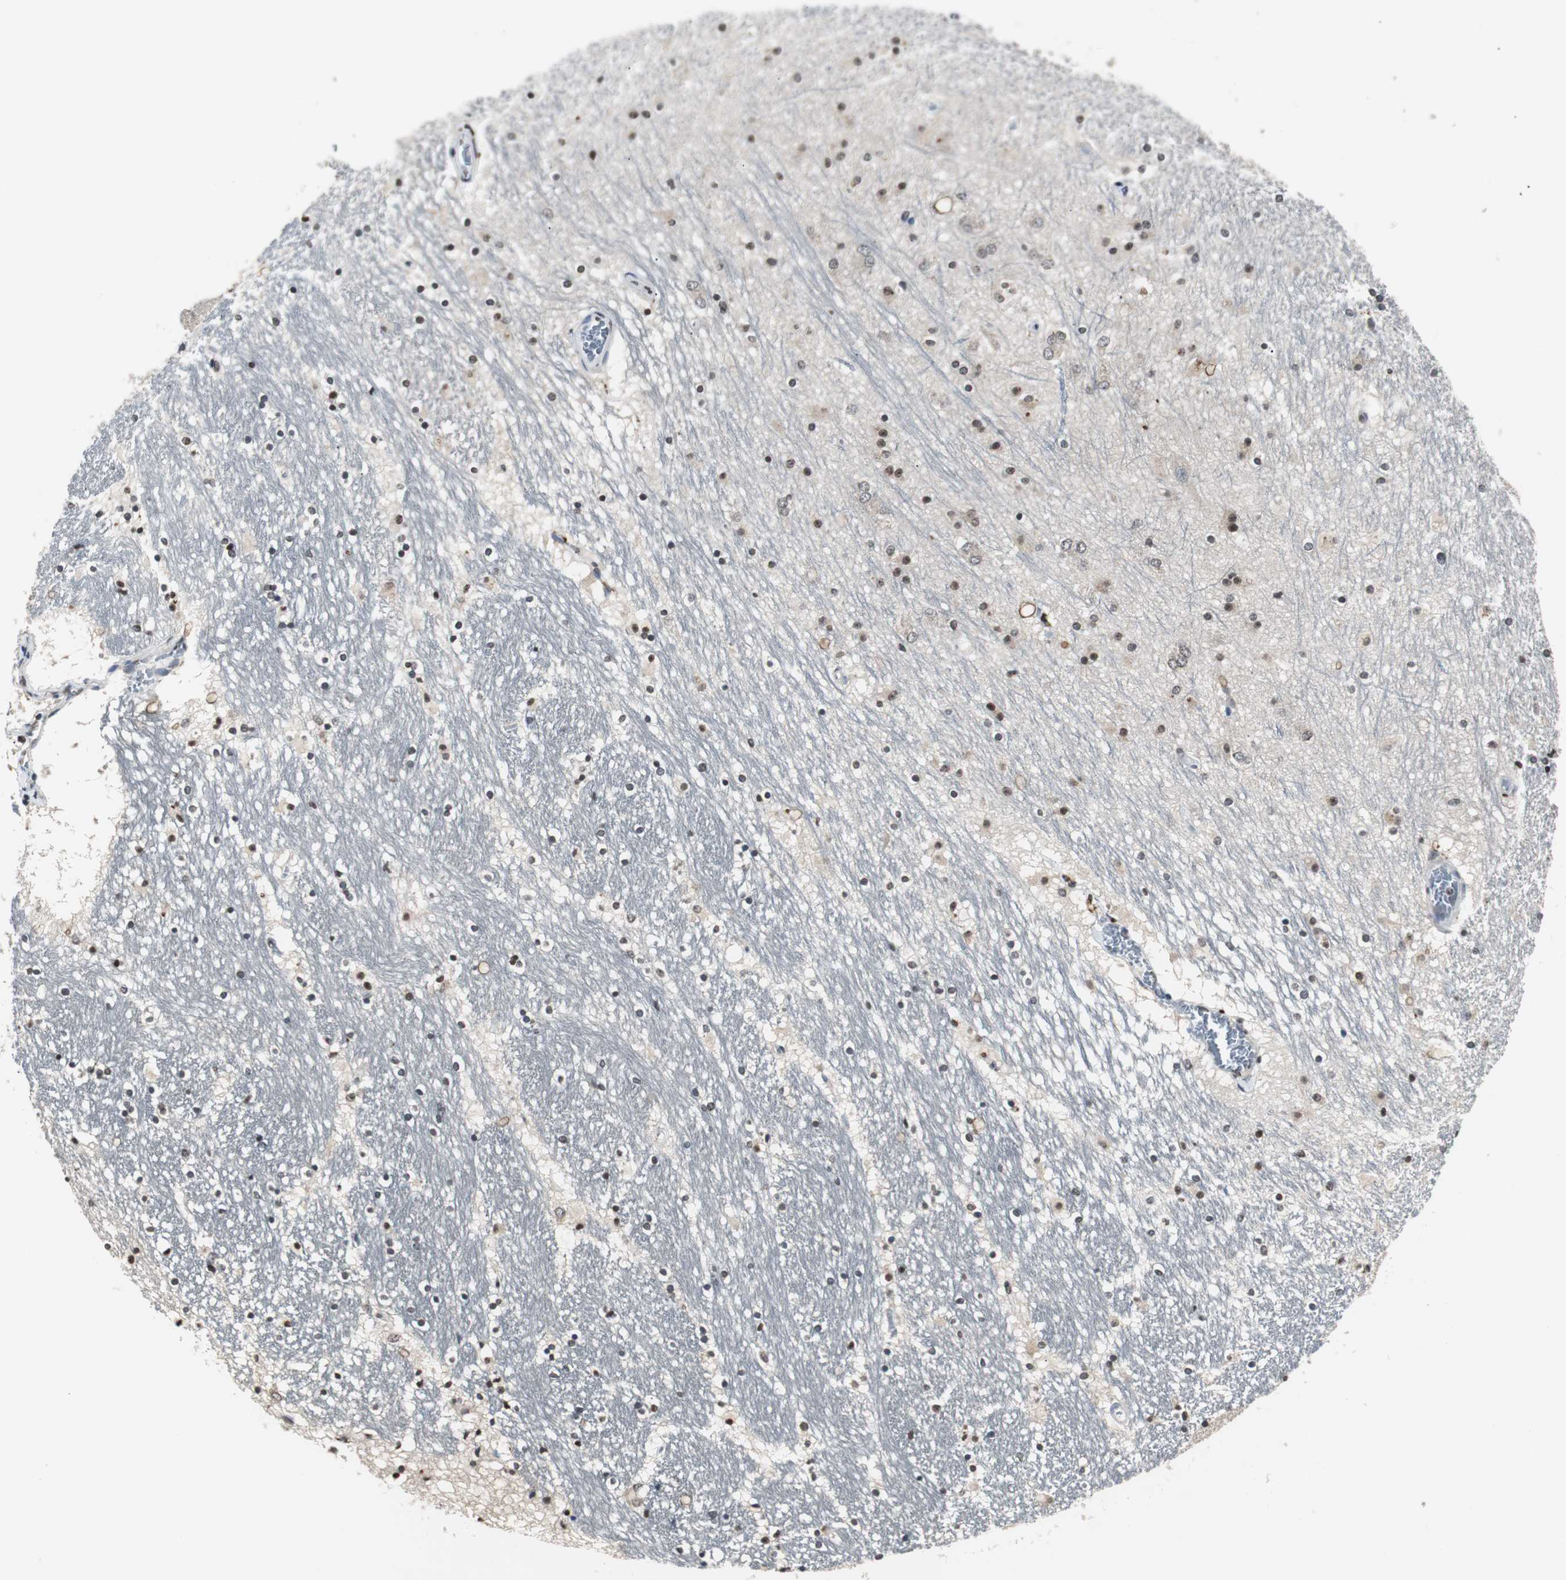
{"staining": {"intensity": "moderate", "quantity": "25%-75%", "location": "nuclear"}, "tissue": "hippocampus", "cell_type": "Glial cells", "image_type": "normal", "snomed": [{"axis": "morphology", "description": "Normal tissue, NOS"}, {"axis": "topography", "description": "Hippocampus"}], "caption": "This photomicrograph shows benign hippocampus stained with immunohistochemistry to label a protein in brown. The nuclear of glial cells show moderate positivity for the protein. Nuclei are counter-stained blue.", "gene": "SMAD1", "patient": {"sex": "male", "age": 45}}